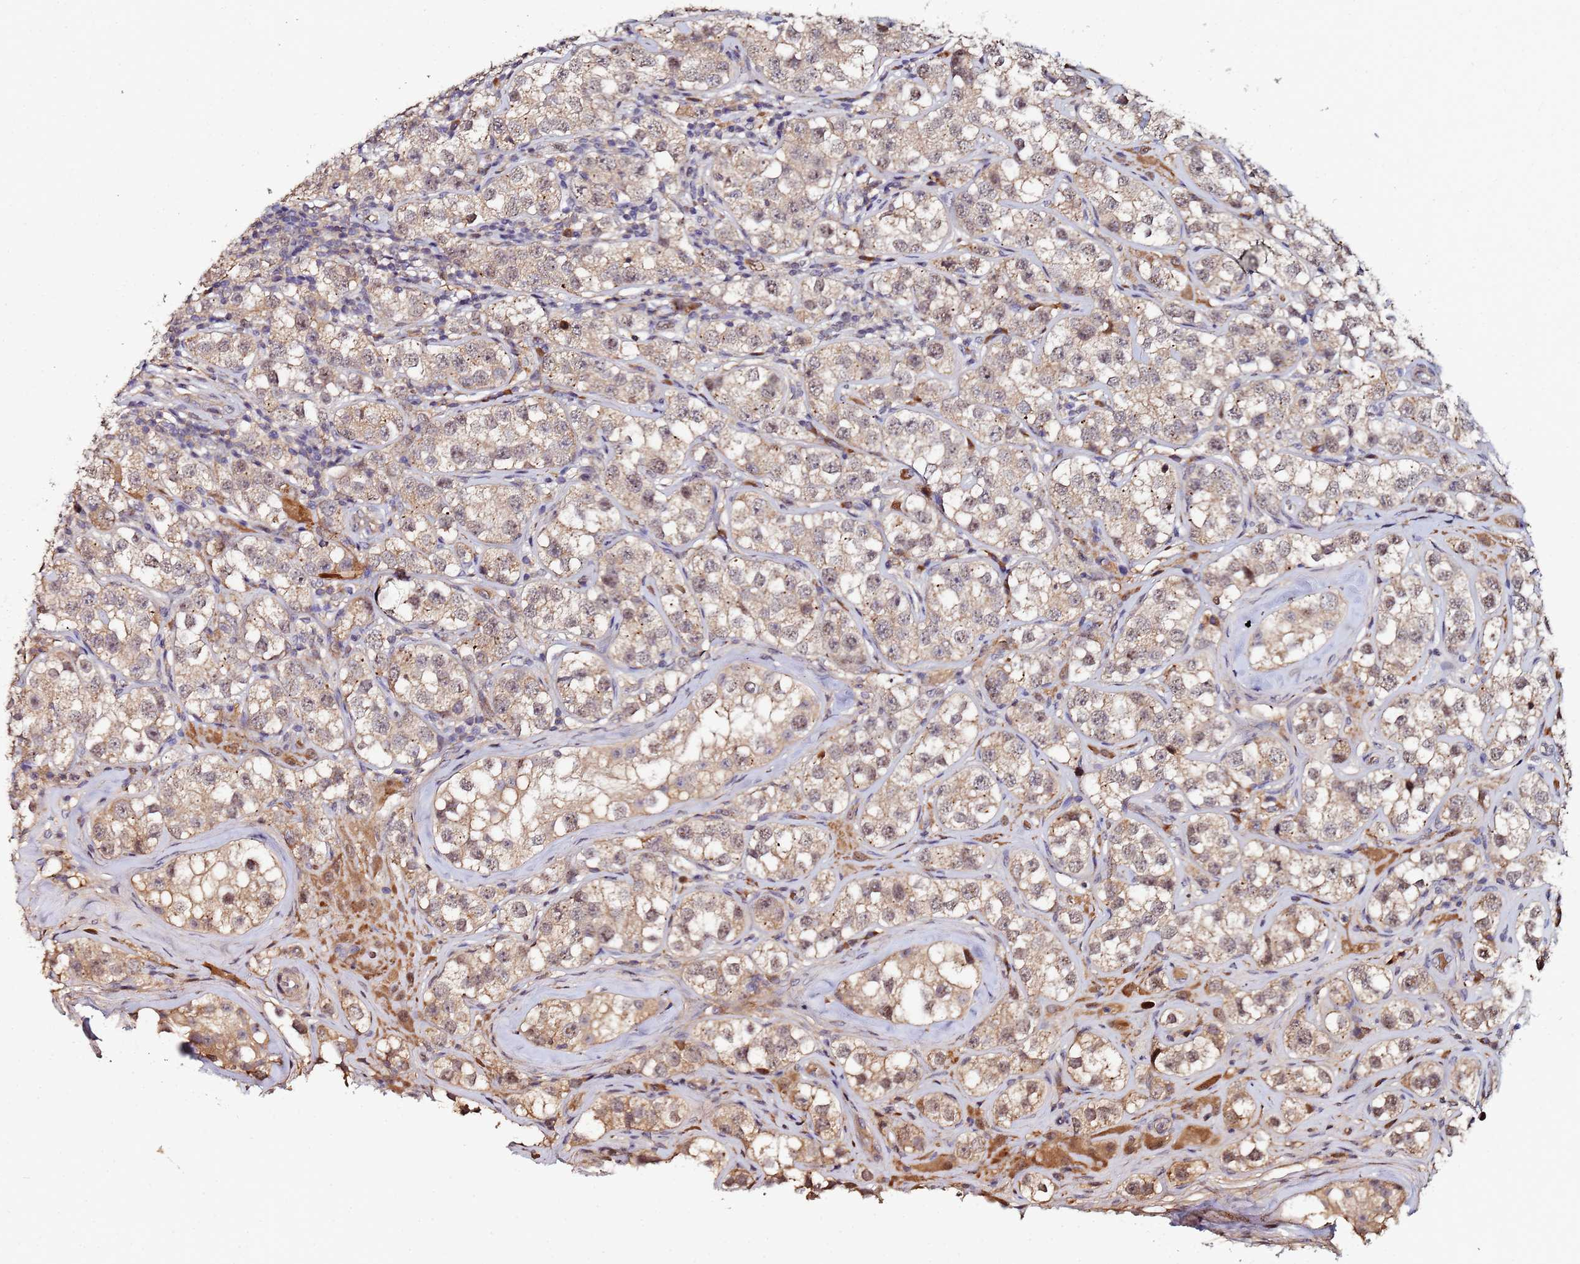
{"staining": {"intensity": "weak", "quantity": ">75%", "location": "cytoplasmic/membranous,nuclear"}, "tissue": "testis cancer", "cell_type": "Tumor cells", "image_type": "cancer", "snomed": [{"axis": "morphology", "description": "Seminoma, NOS"}, {"axis": "topography", "description": "Testis"}], "caption": "A brown stain highlights weak cytoplasmic/membranous and nuclear staining of a protein in seminoma (testis) tumor cells.", "gene": "OSER1", "patient": {"sex": "male", "age": 28}}